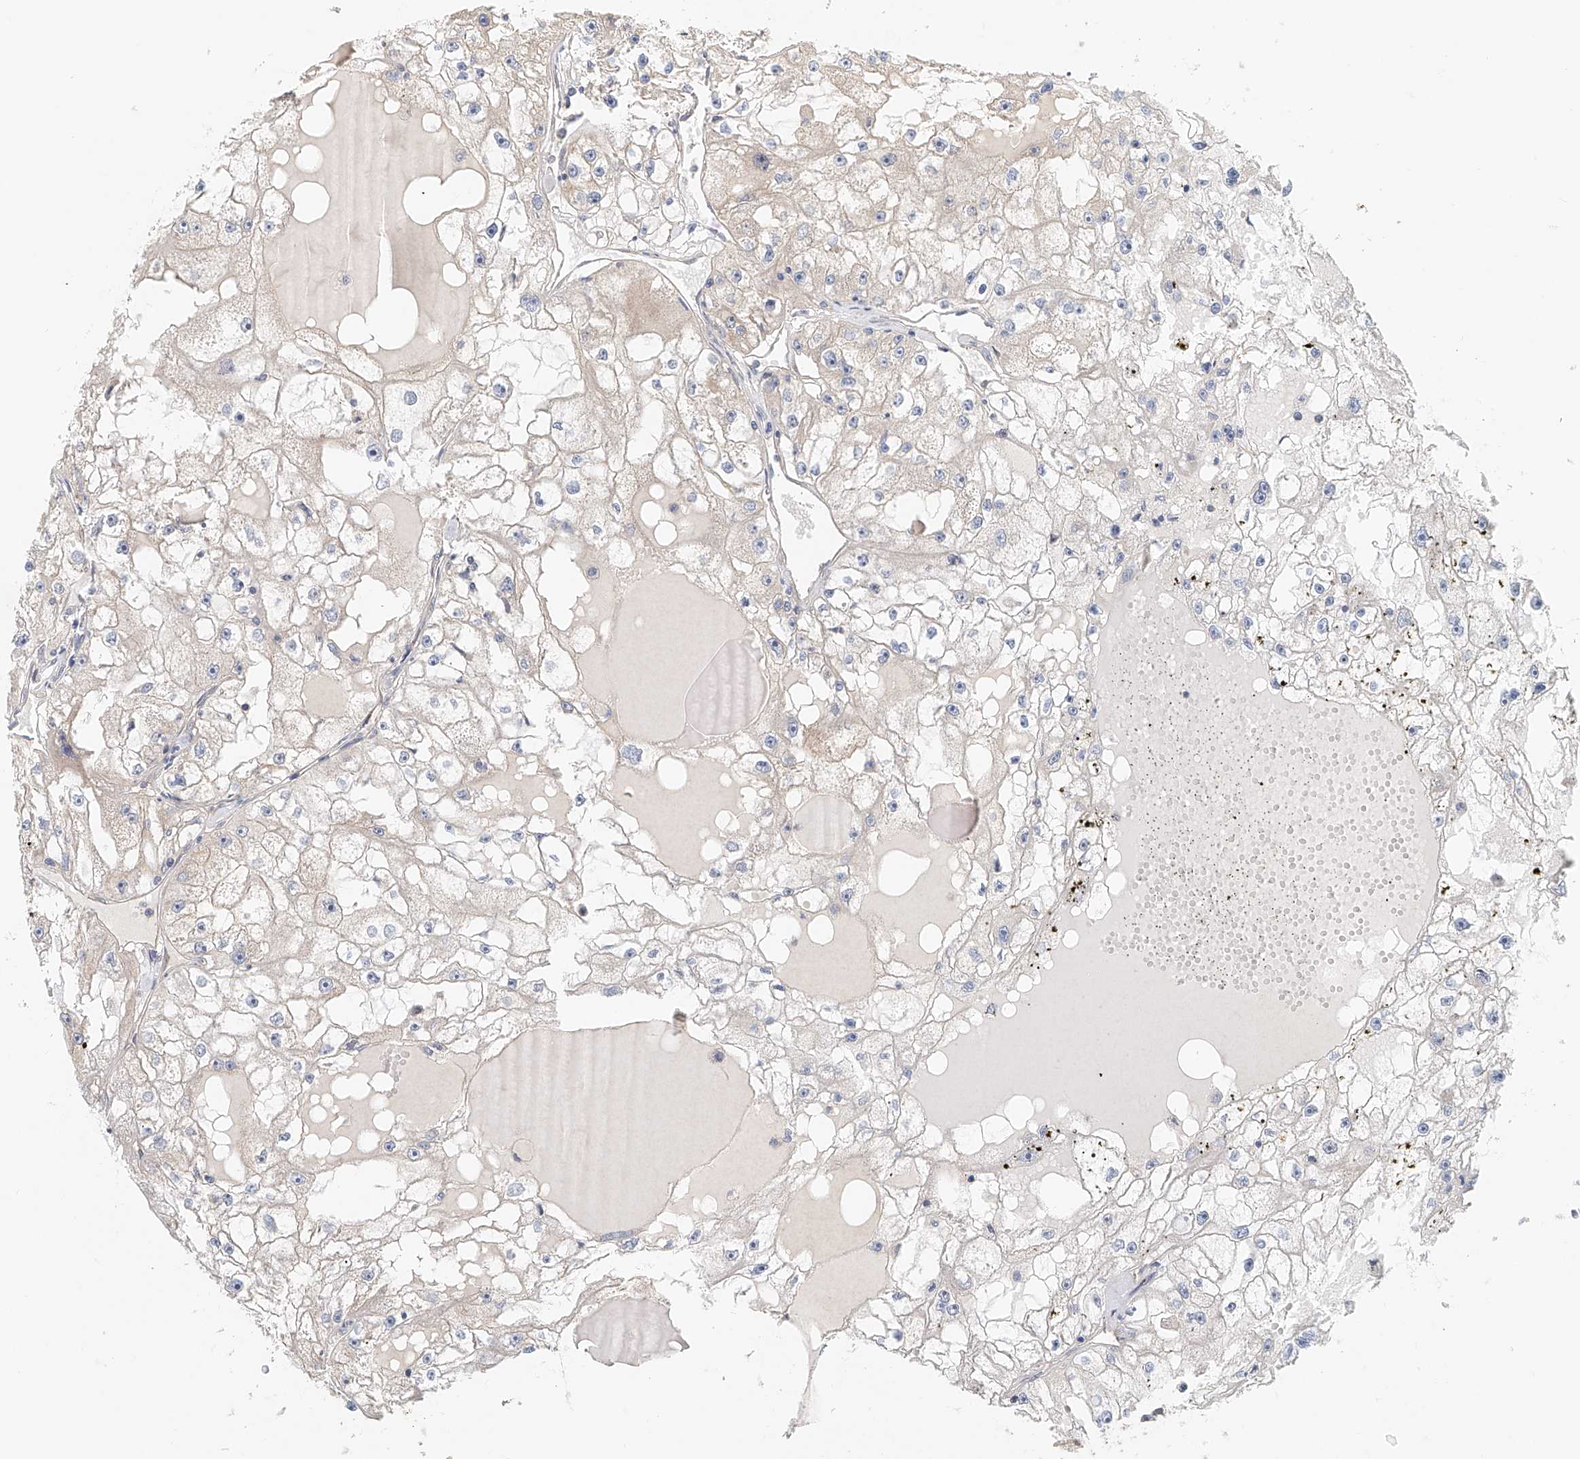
{"staining": {"intensity": "negative", "quantity": "none", "location": "none"}, "tissue": "renal cancer", "cell_type": "Tumor cells", "image_type": "cancer", "snomed": [{"axis": "morphology", "description": "Adenocarcinoma, NOS"}, {"axis": "topography", "description": "Kidney"}], "caption": "Immunohistochemical staining of human renal adenocarcinoma exhibits no significant staining in tumor cells.", "gene": "FRYL", "patient": {"sex": "male", "age": 56}}